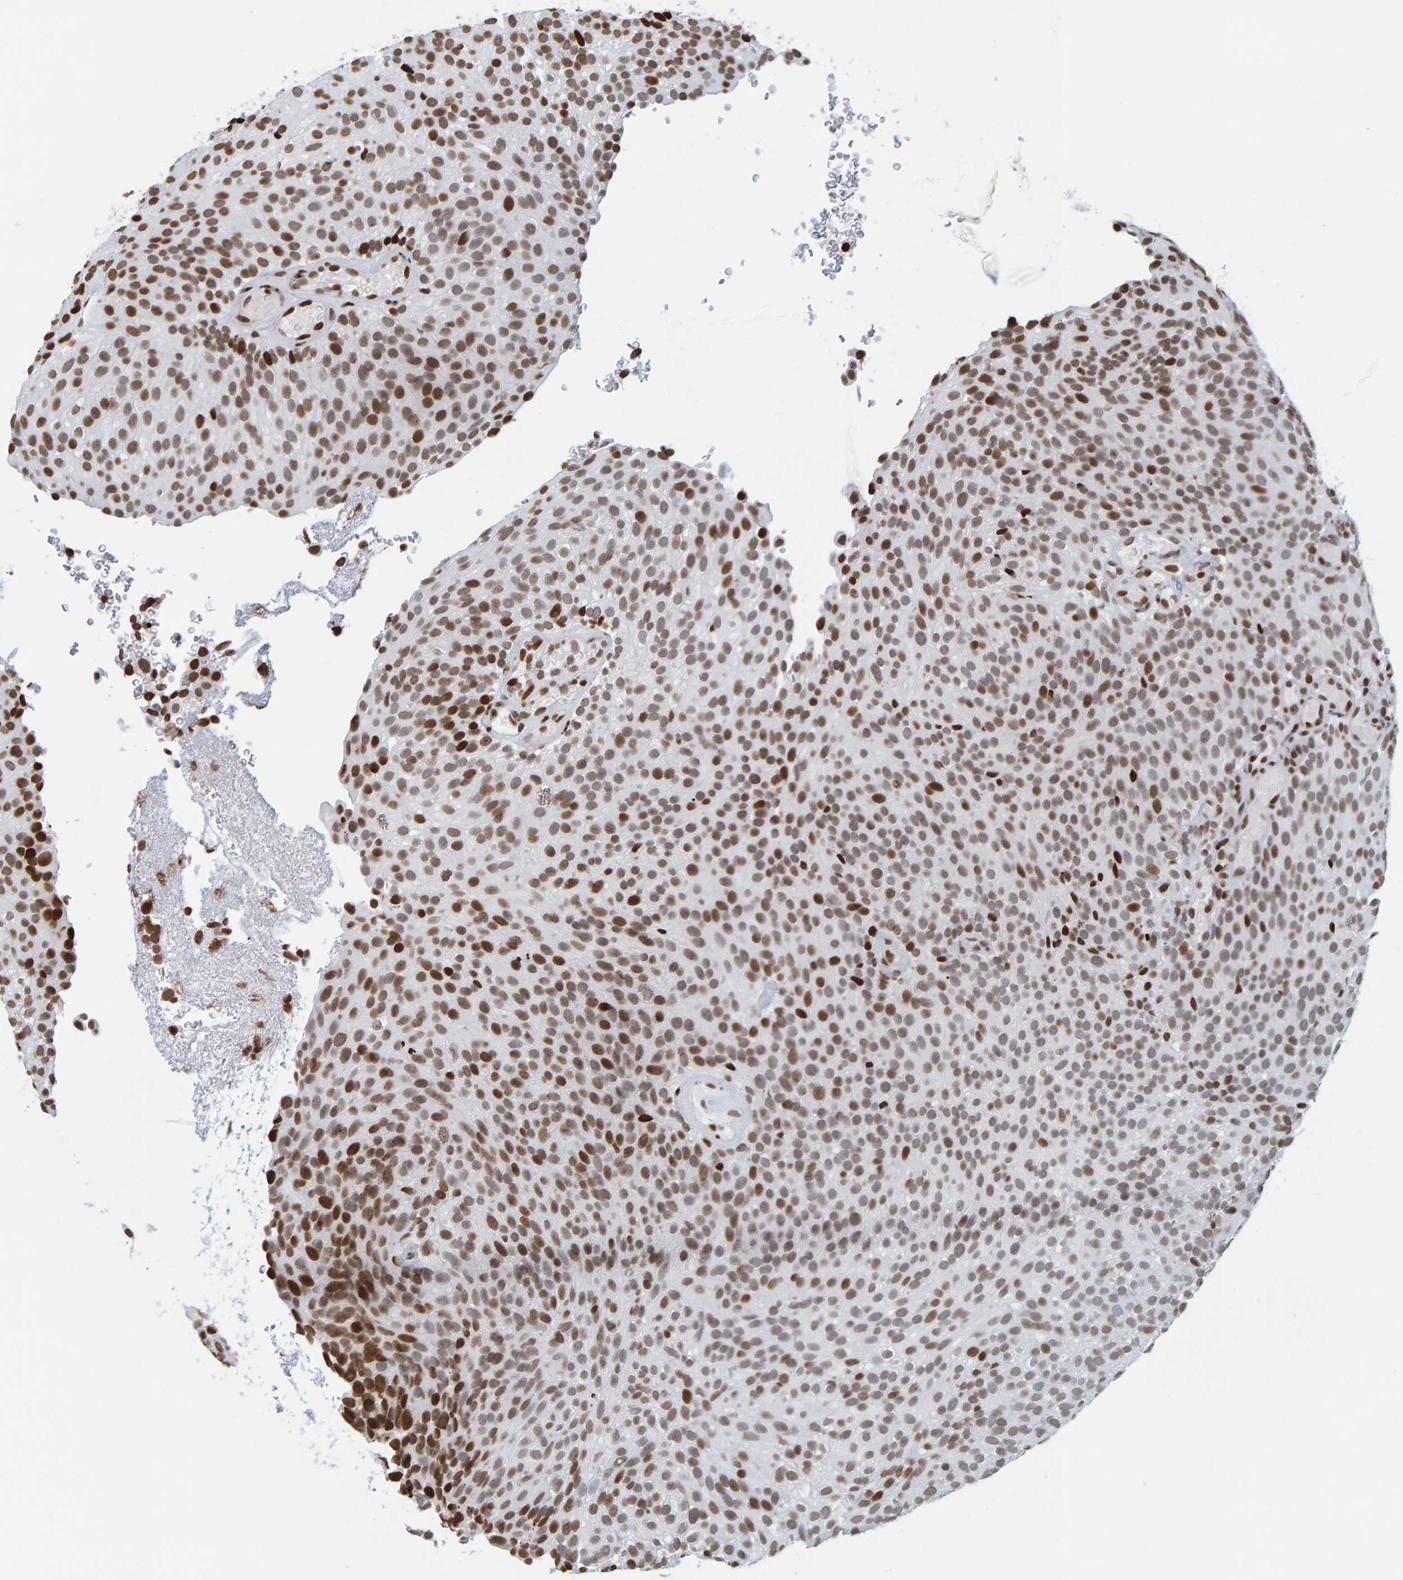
{"staining": {"intensity": "strong", "quantity": "25%-75%", "location": "nuclear"}, "tissue": "urothelial cancer", "cell_type": "Tumor cells", "image_type": "cancer", "snomed": [{"axis": "morphology", "description": "Urothelial carcinoma, Low grade"}, {"axis": "topography", "description": "Urinary bladder"}], "caption": "Urothelial carcinoma (low-grade) stained for a protein shows strong nuclear positivity in tumor cells.", "gene": "BRF2", "patient": {"sex": "male", "age": 78}}